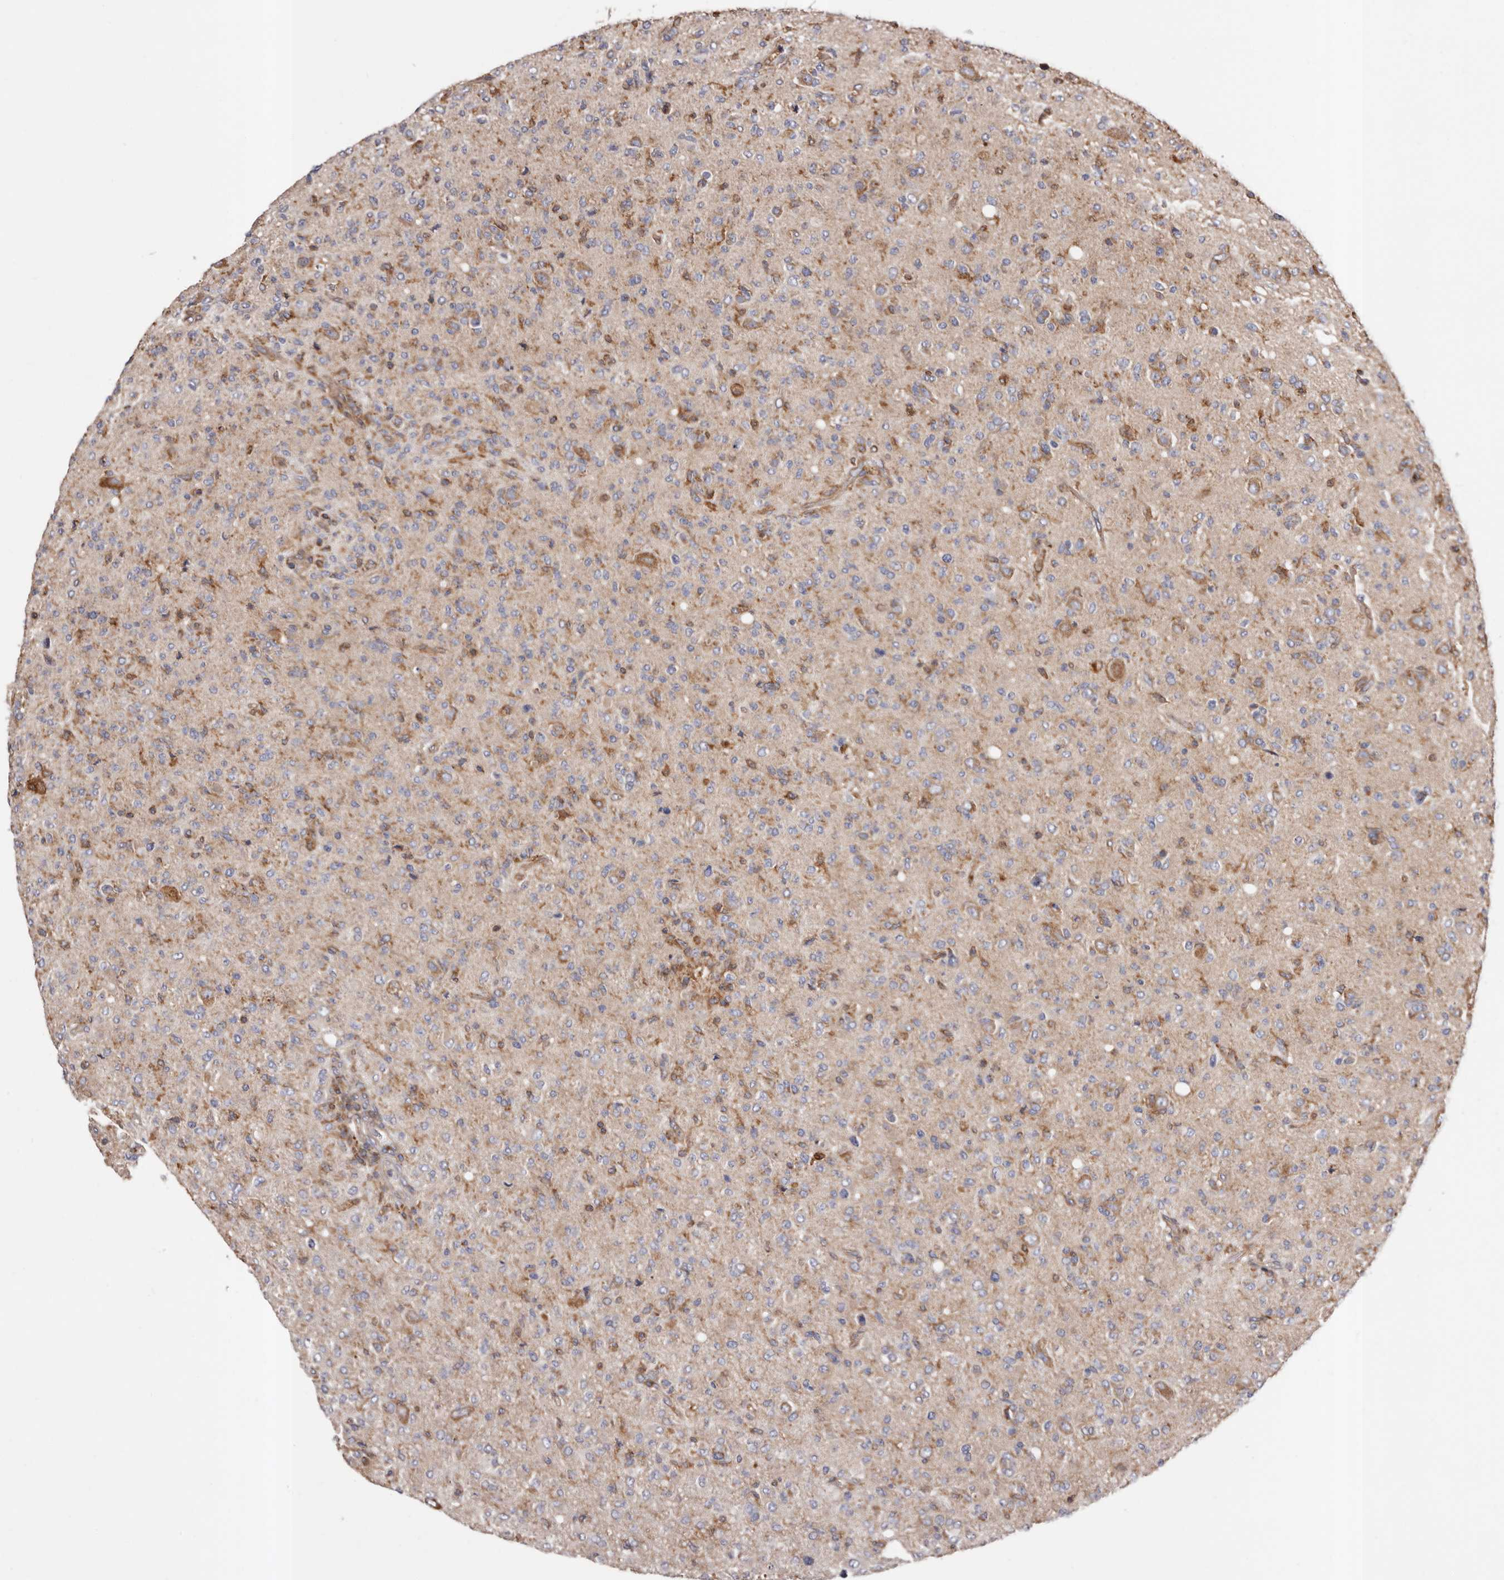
{"staining": {"intensity": "negative", "quantity": "none", "location": "none"}, "tissue": "glioma", "cell_type": "Tumor cells", "image_type": "cancer", "snomed": [{"axis": "morphology", "description": "Glioma, malignant, High grade"}, {"axis": "topography", "description": "Brain"}], "caption": "IHC of human high-grade glioma (malignant) demonstrates no positivity in tumor cells.", "gene": "COQ8B", "patient": {"sex": "female", "age": 57}}